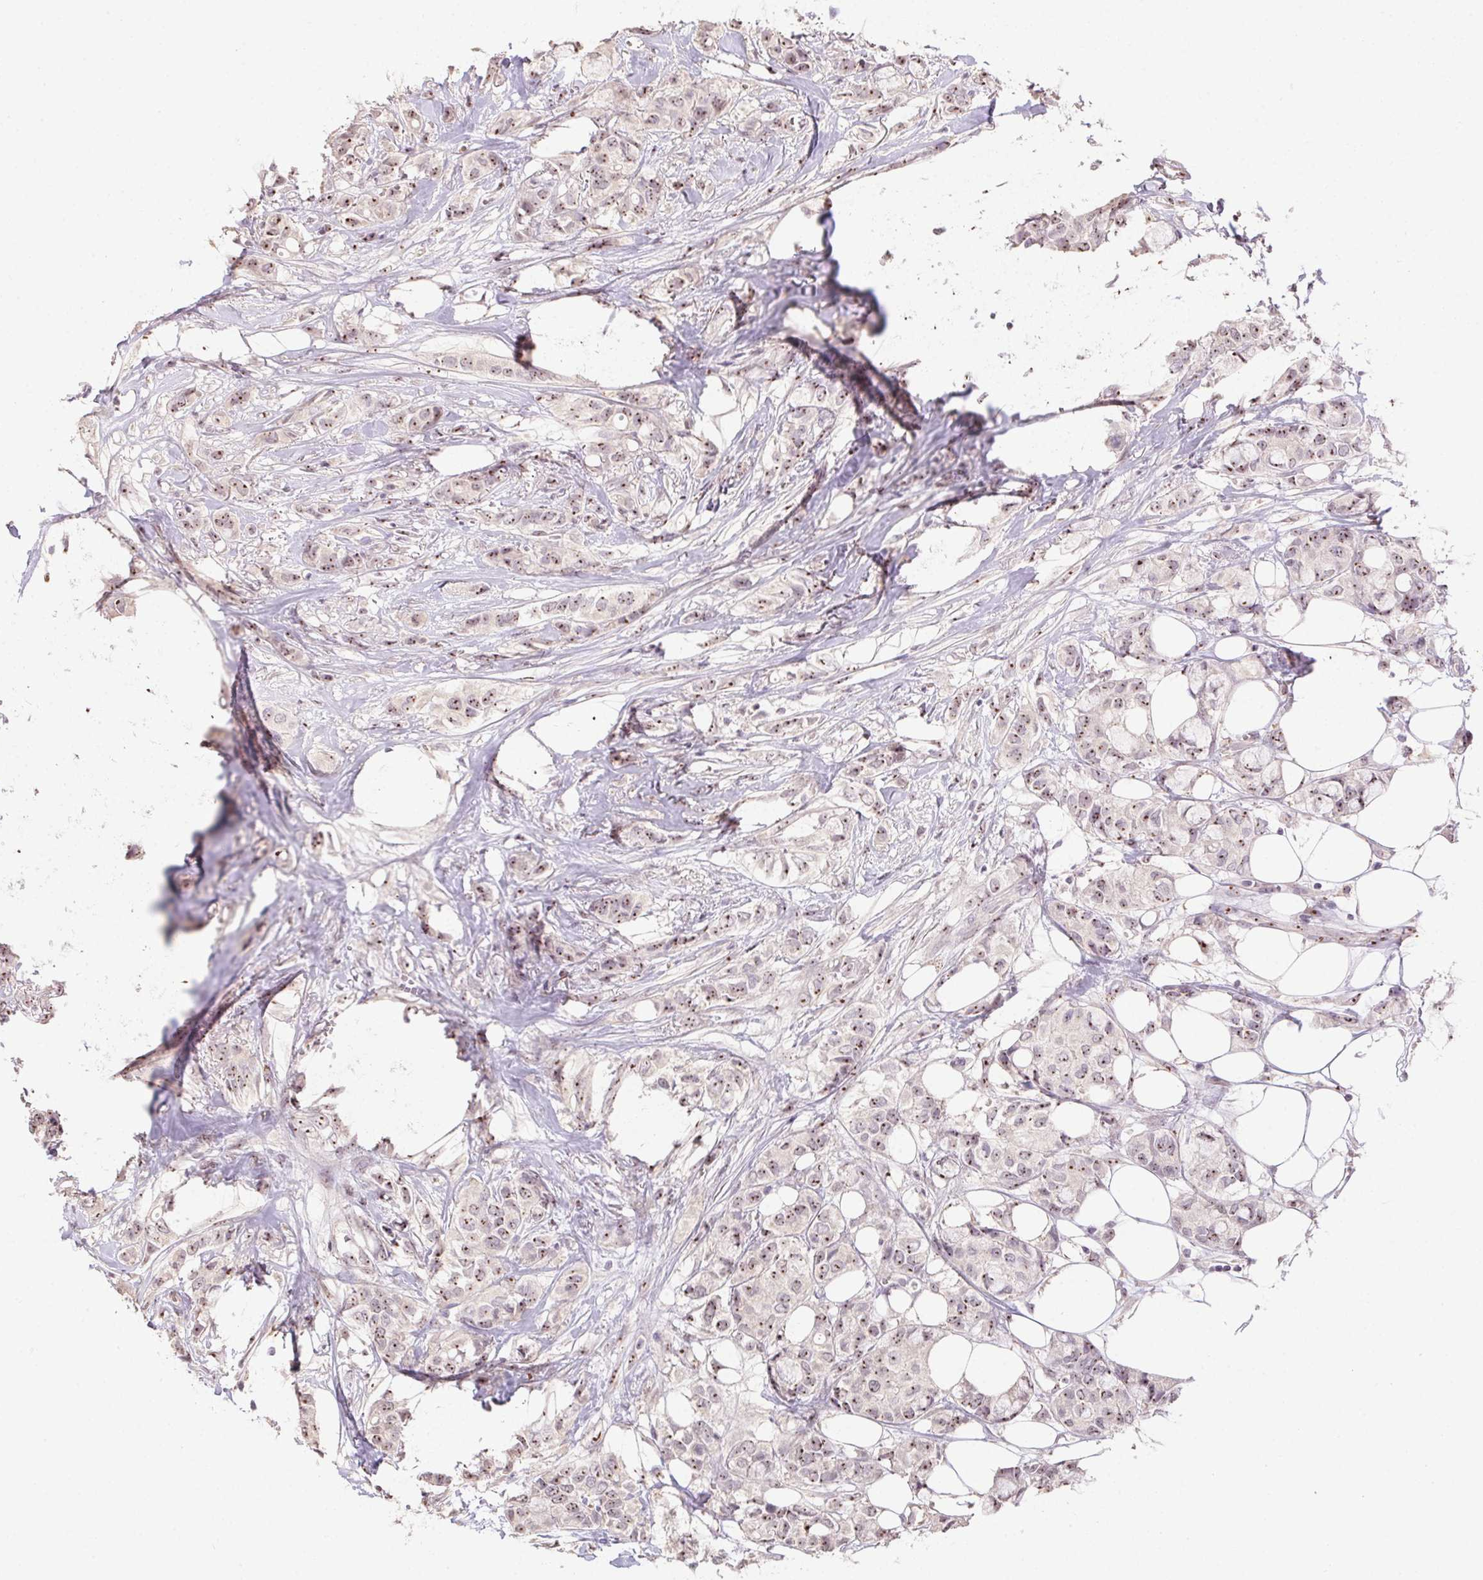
{"staining": {"intensity": "moderate", "quantity": ">75%", "location": "nuclear"}, "tissue": "breast cancer", "cell_type": "Tumor cells", "image_type": "cancer", "snomed": [{"axis": "morphology", "description": "Duct carcinoma"}, {"axis": "topography", "description": "Breast"}], "caption": "A histopathology image of breast cancer stained for a protein displays moderate nuclear brown staining in tumor cells.", "gene": "BATF2", "patient": {"sex": "female", "age": 85}}